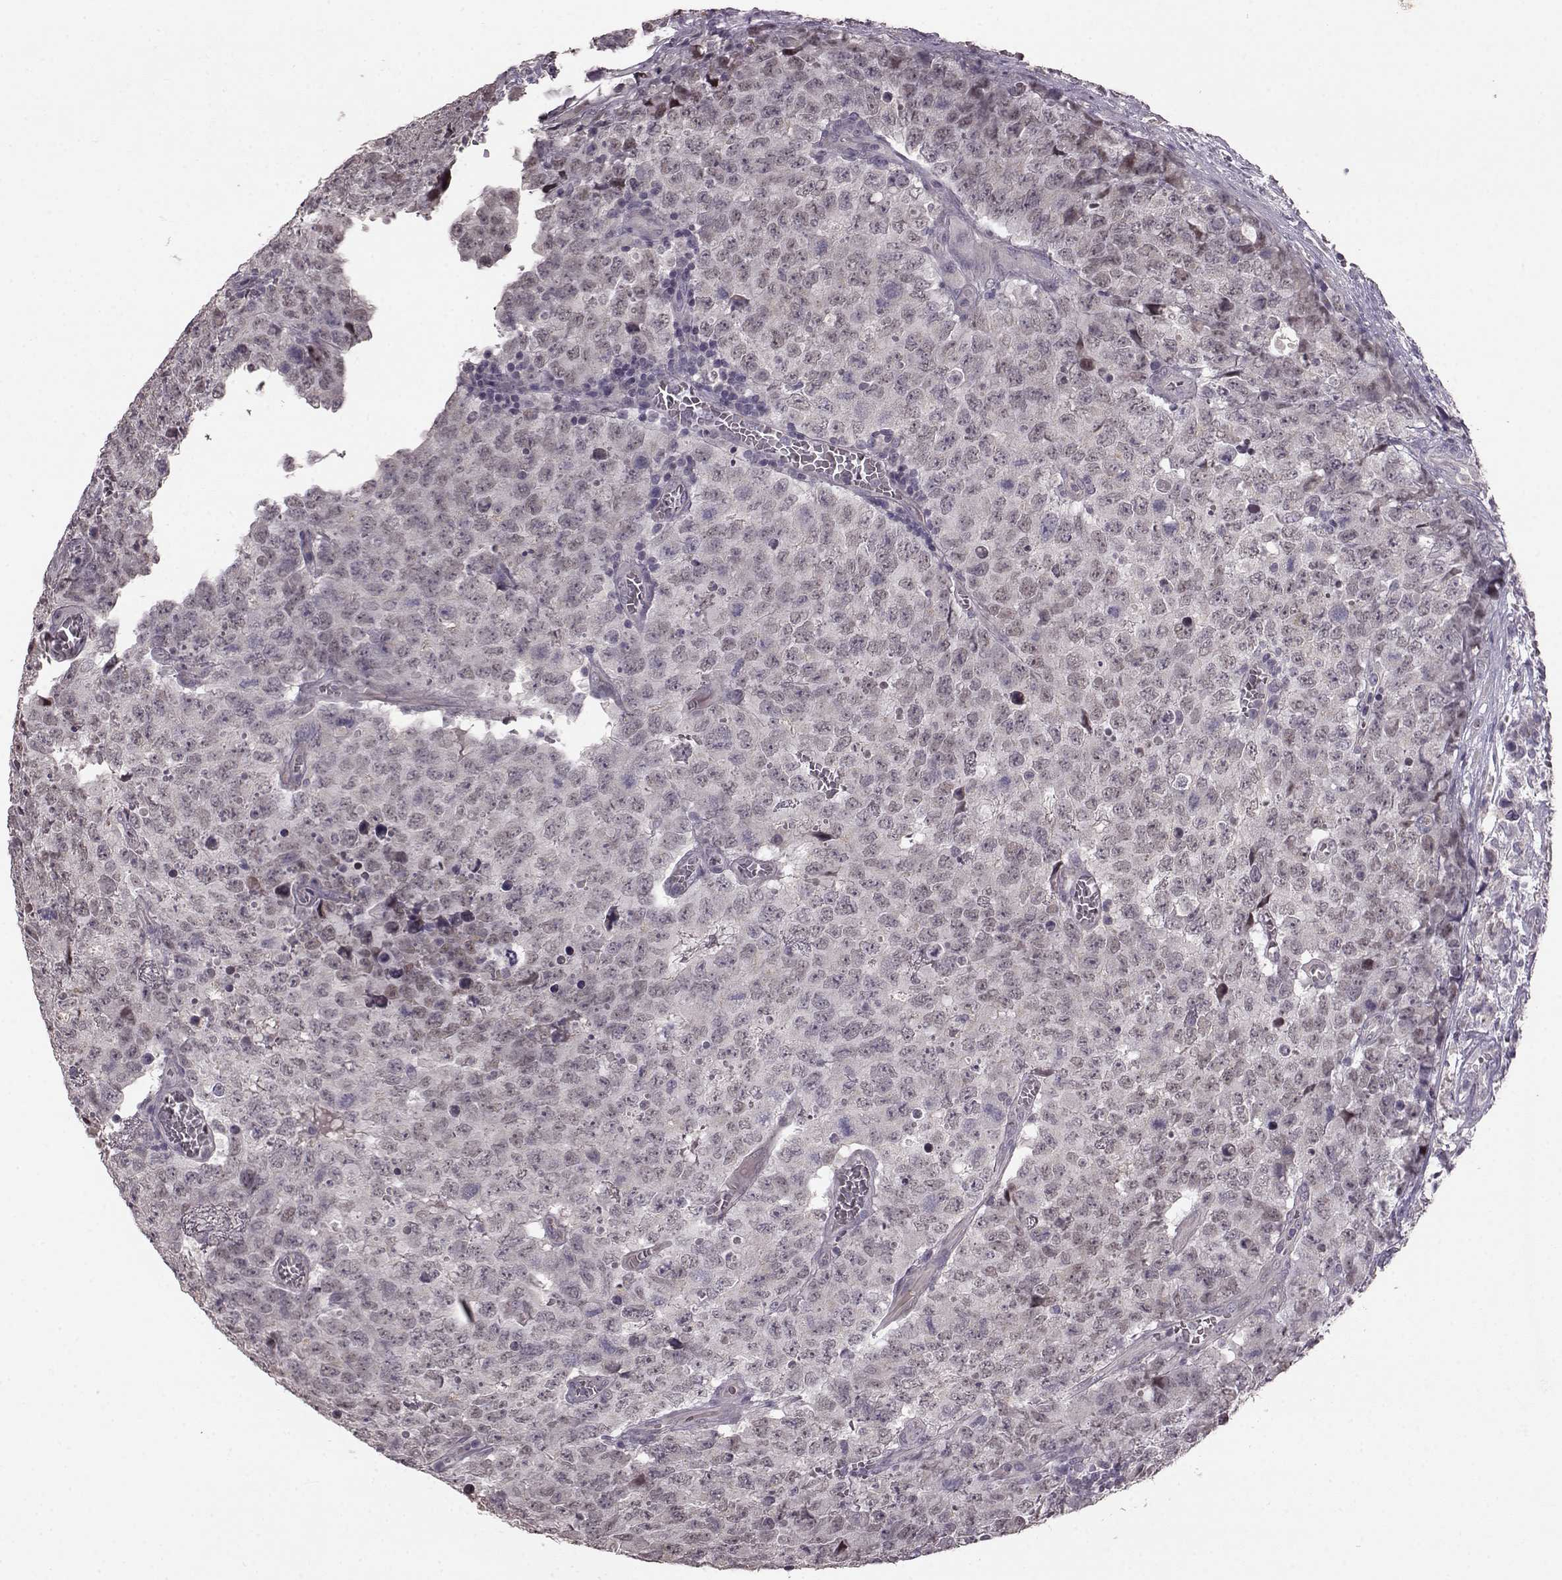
{"staining": {"intensity": "negative", "quantity": "none", "location": "none"}, "tissue": "testis cancer", "cell_type": "Tumor cells", "image_type": "cancer", "snomed": [{"axis": "morphology", "description": "Carcinoma, Embryonal, NOS"}, {"axis": "topography", "description": "Testis"}], "caption": "This micrograph is of testis cancer stained with immunohistochemistry to label a protein in brown with the nuclei are counter-stained blue. There is no positivity in tumor cells.", "gene": "SLC52A3", "patient": {"sex": "male", "age": 23}}